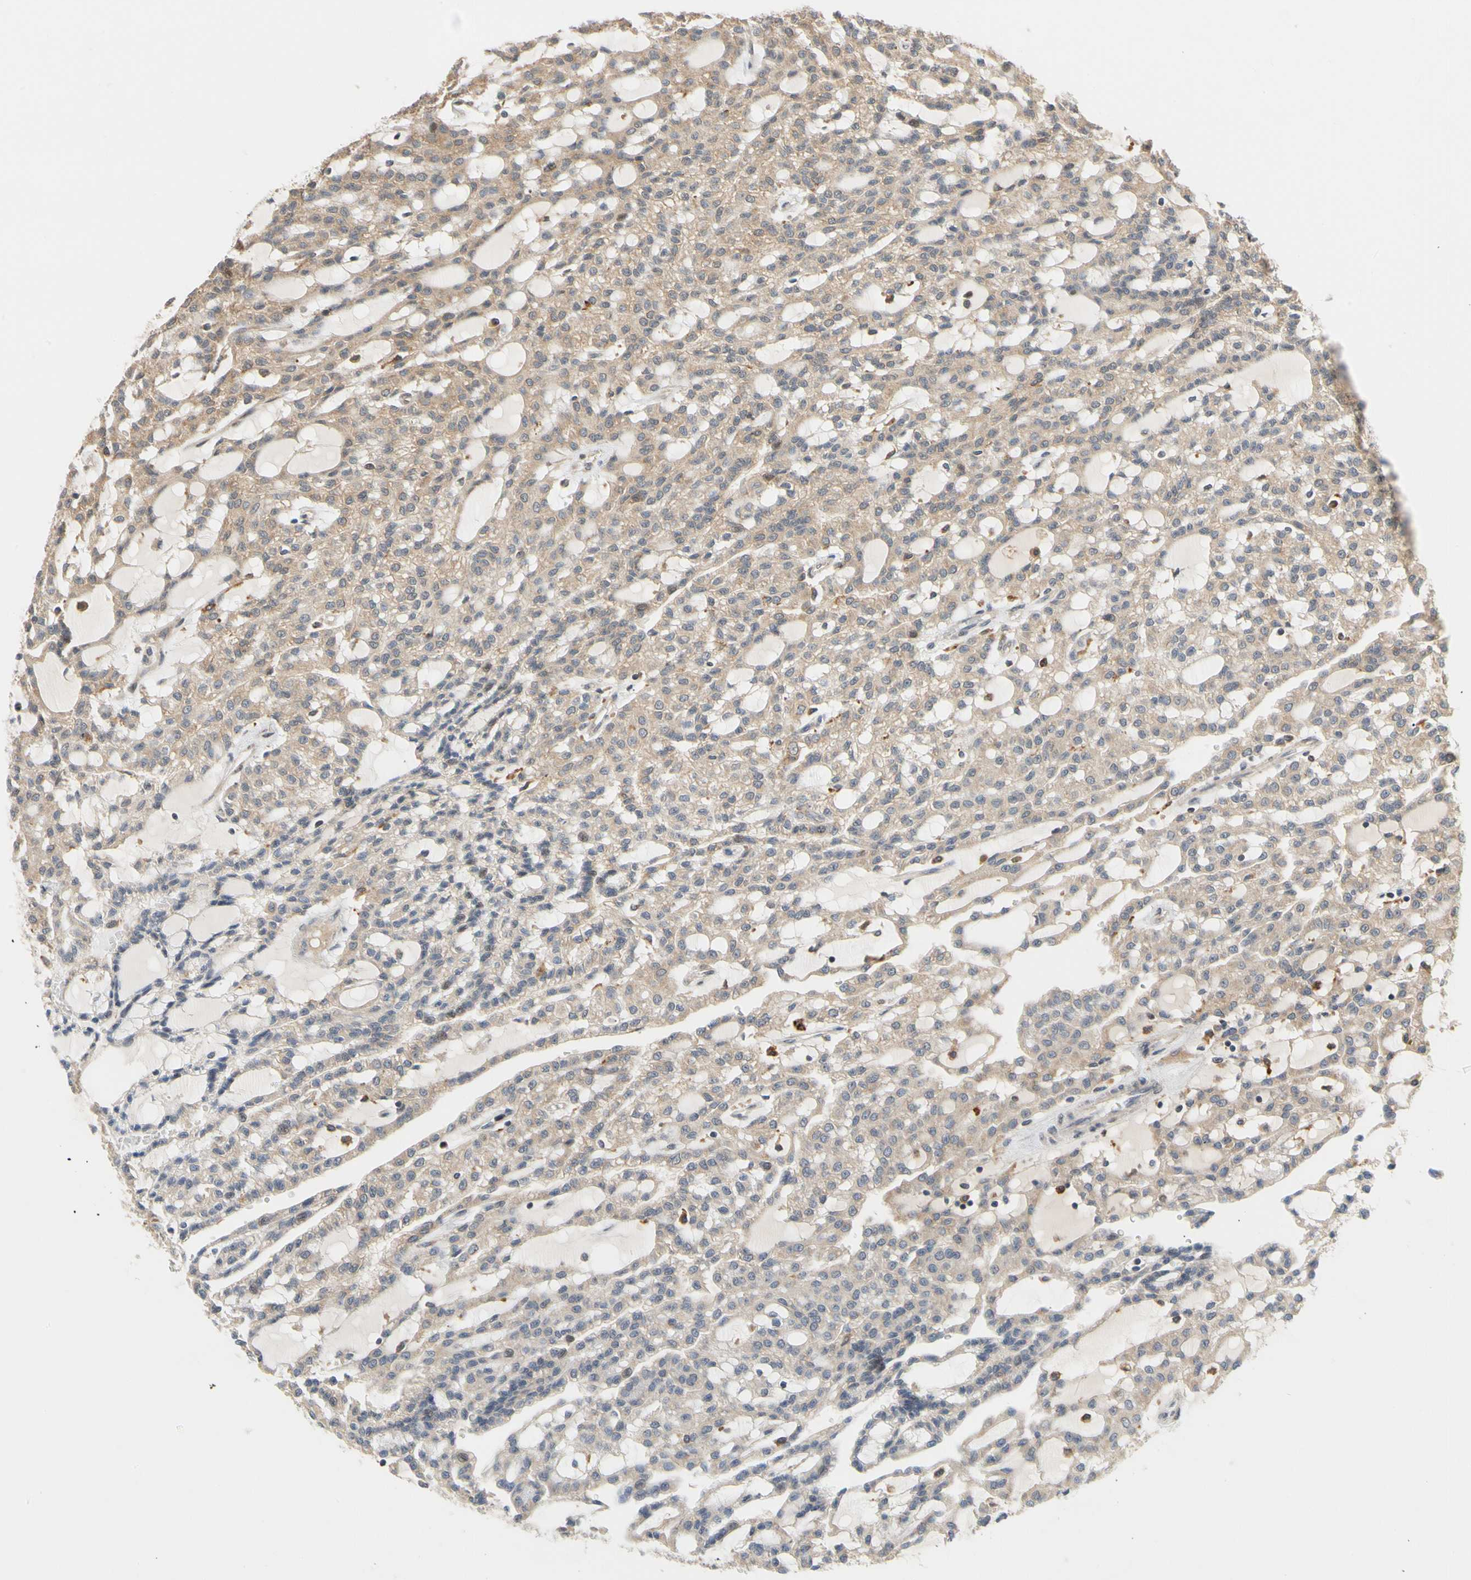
{"staining": {"intensity": "weak", "quantity": ">75%", "location": "cytoplasmic/membranous"}, "tissue": "renal cancer", "cell_type": "Tumor cells", "image_type": "cancer", "snomed": [{"axis": "morphology", "description": "Adenocarcinoma, NOS"}, {"axis": "topography", "description": "Kidney"}], "caption": "Renal cancer stained for a protein (brown) displays weak cytoplasmic/membranous positive positivity in about >75% of tumor cells.", "gene": "ANKHD1", "patient": {"sex": "male", "age": 63}}